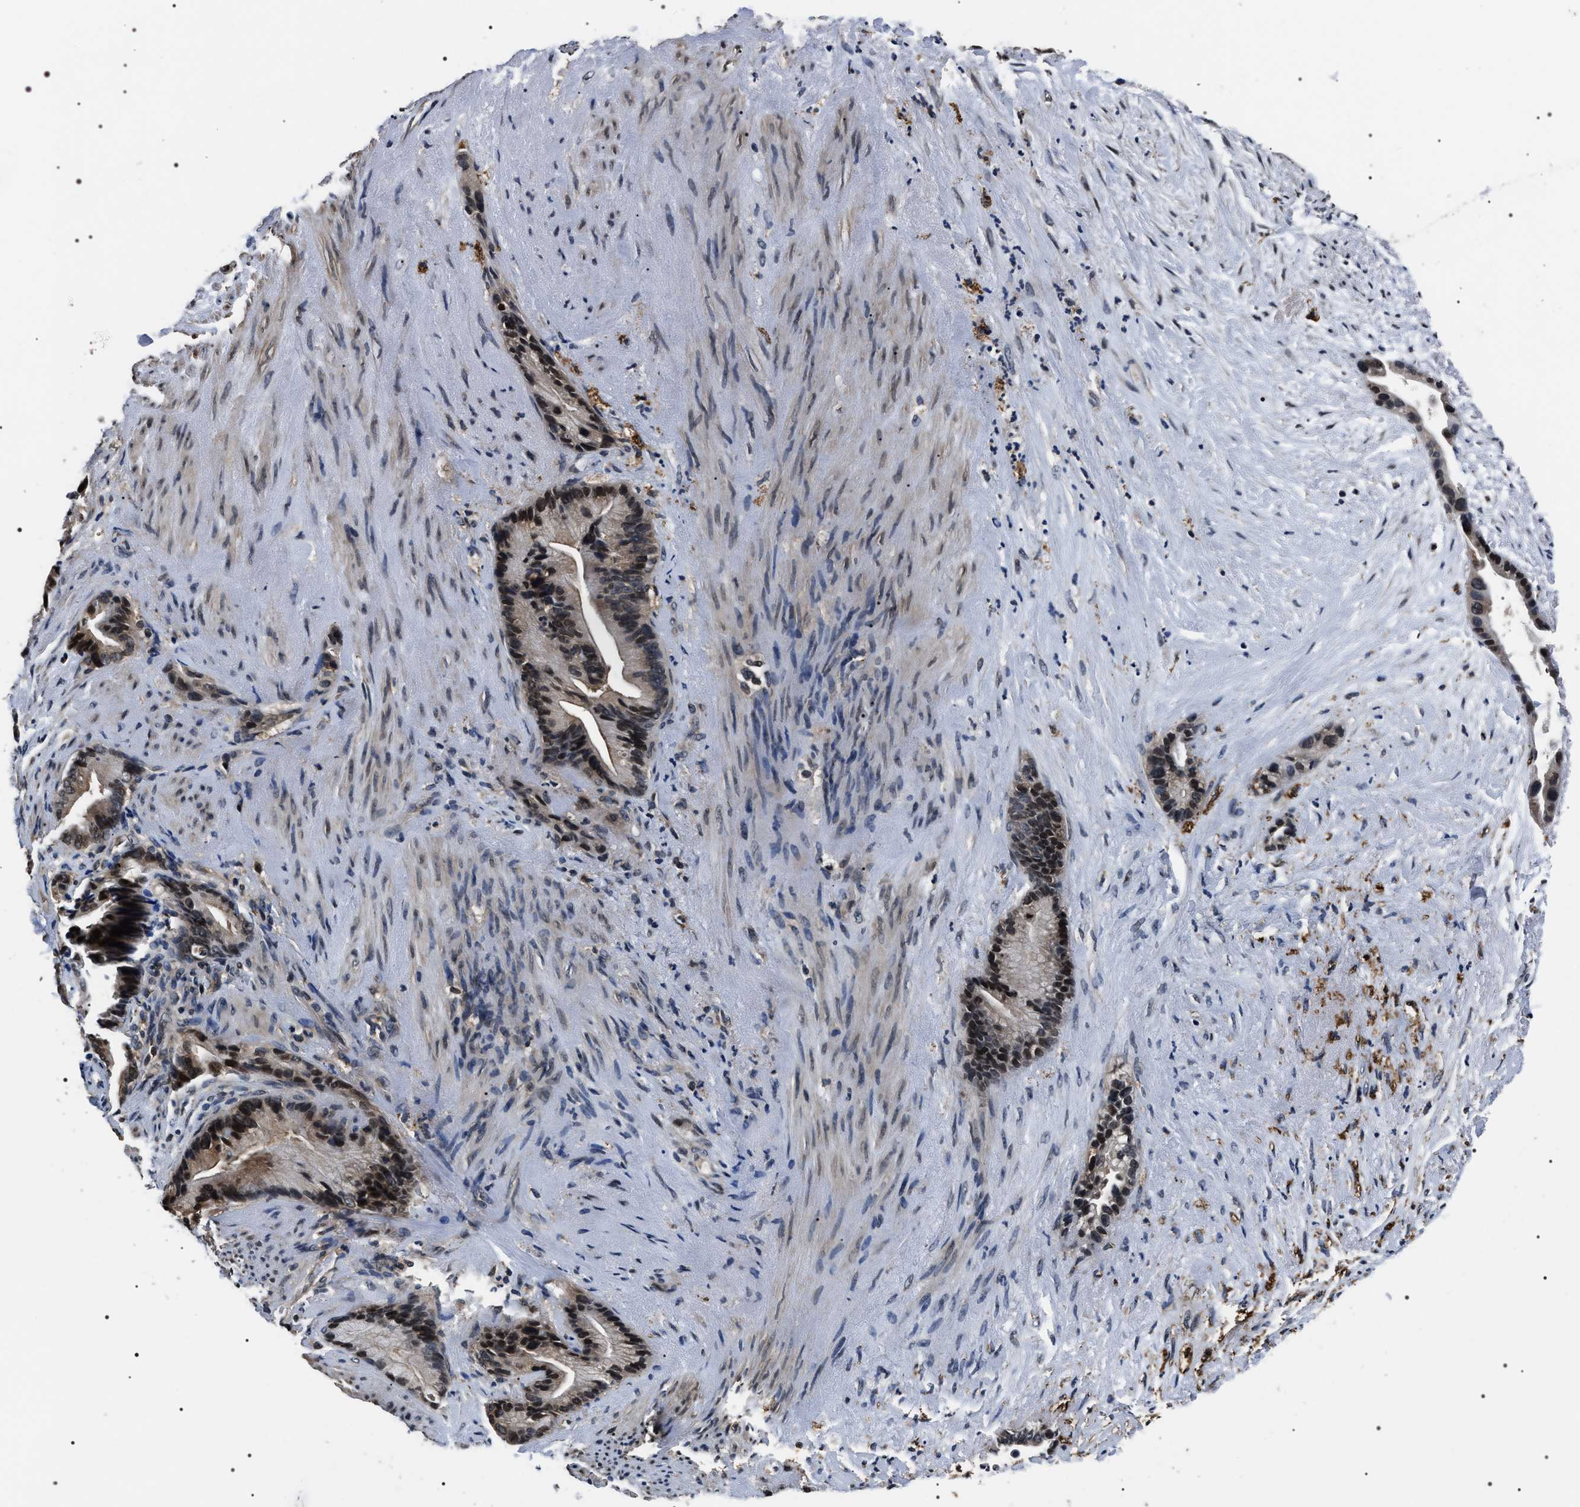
{"staining": {"intensity": "strong", "quantity": ">75%", "location": "nuclear"}, "tissue": "liver cancer", "cell_type": "Tumor cells", "image_type": "cancer", "snomed": [{"axis": "morphology", "description": "Cholangiocarcinoma"}, {"axis": "topography", "description": "Liver"}], "caption": "Liver cancer (cholangiocarcinoma) tissue displays strong nuclear expression in approximately >75% of tumor cells, visualized by immunohistochemistry.", "gene": "SIPA1", "patient": {"sex": "female", "age": 55}}